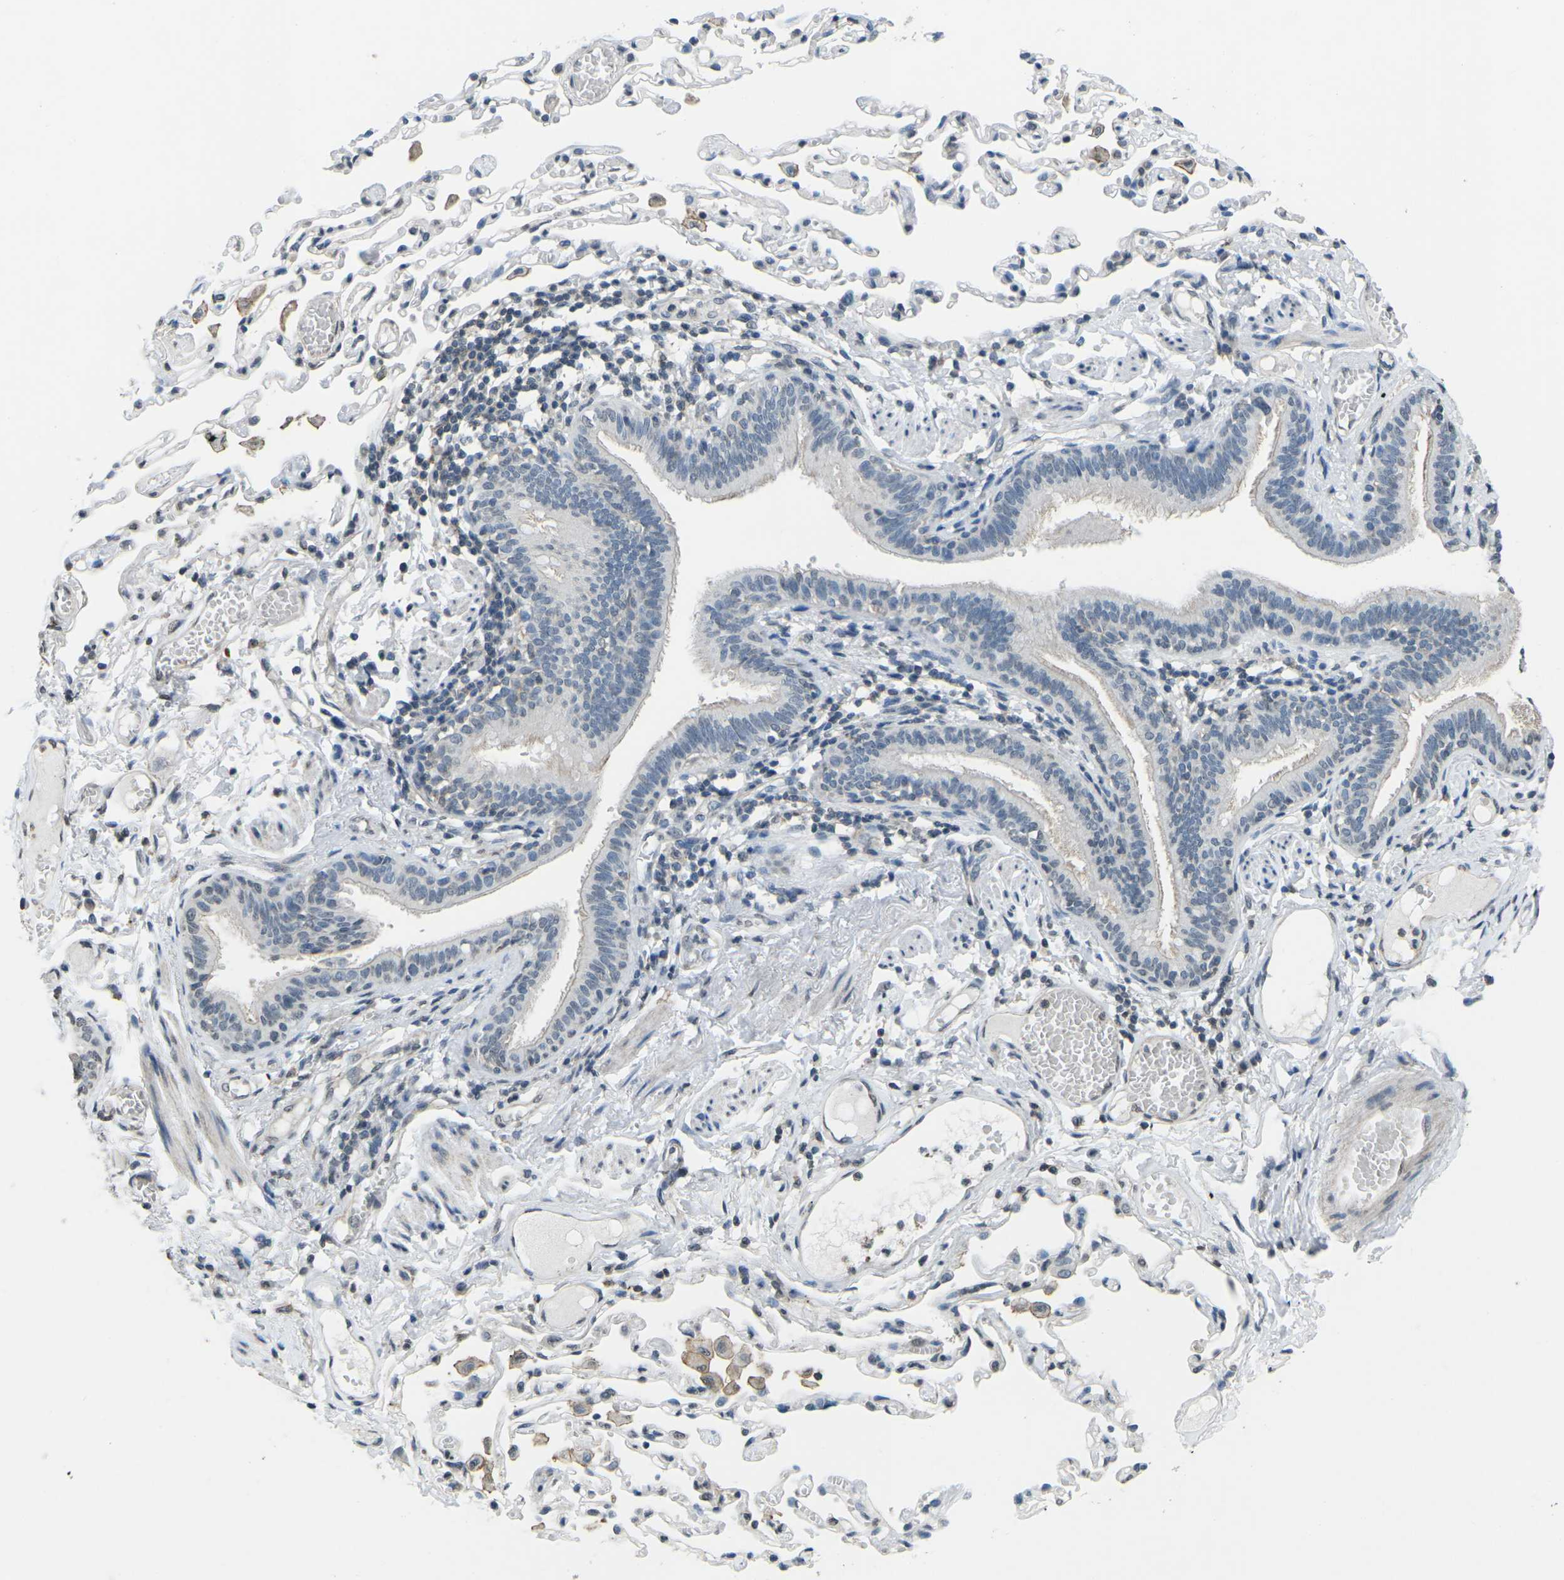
{"staining": {"intensity": "weak", "quantity": "<25%", "location": "cytoplasmic/membranous"}, "tissue": "bronchus", "cell_type": "Respiratory epithelial cells", "image_type": "normal", "snomed": [{"axis": "morphology", "description": "Normal tissue, NOS"}, {"axis": "morphology", "description": "Inflammation, NOS"}, {"axis": "topography", "description": "Cartilage tissue"}, {"axis": "topography", "description": "Lung"}], "caption": "DAB (3,3'-diaminobenzidine) immunohistochemical staining of normal human bronchus displays no significant expression in respiratory epithelial cells.", "gene": "TFR2", "patient": {"sex": "male", "age": 71}}